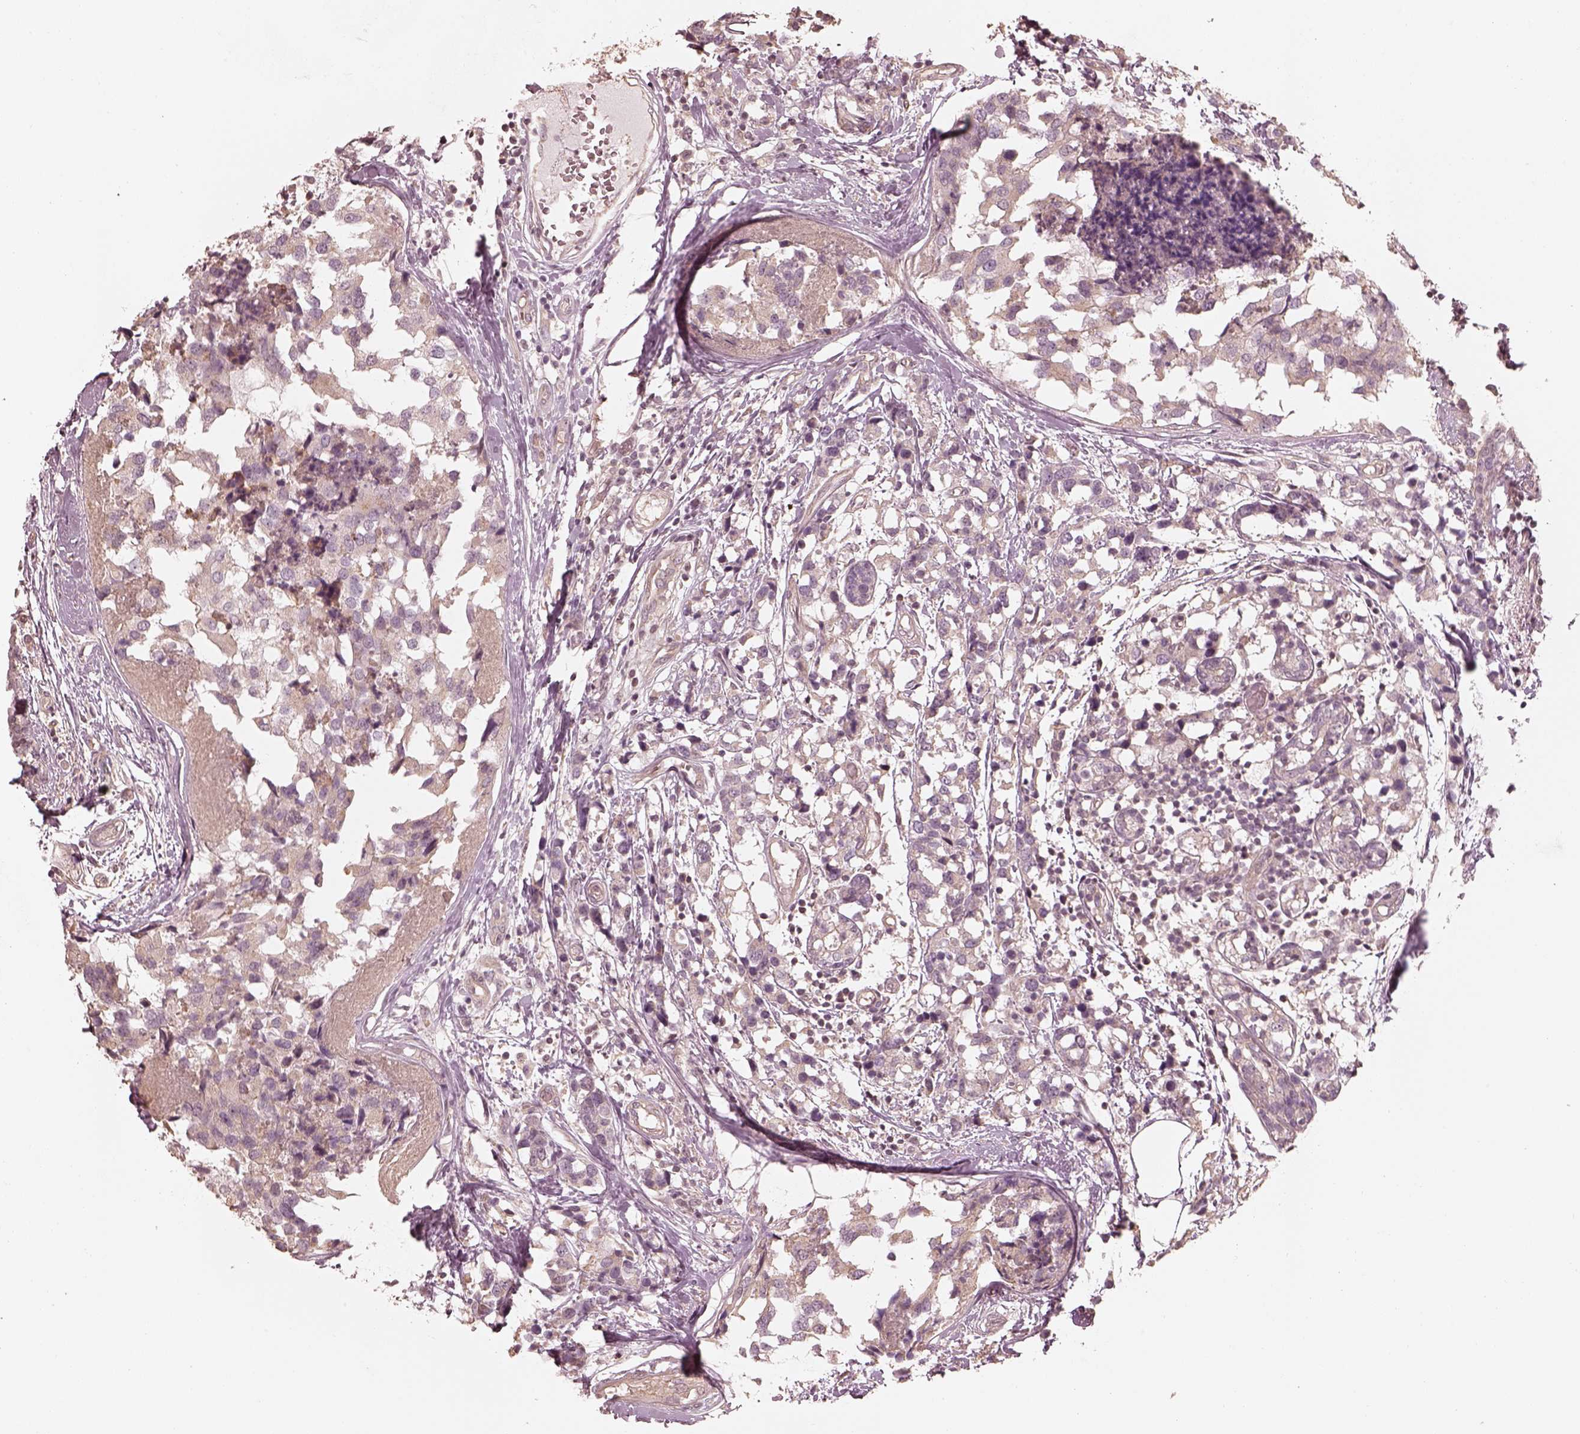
{"staining": {"intensity": "negative", "quantity": "none", "location": "none"}, "tissue": "breast cancer", "cell_type": "Tumor cells", "image_type": "cancer", "snomed": [{"axis": "morphology", "description": "Lobular carcinoma"}, {"axis": "topography", "description": "Breast"}], "caption": "Tumor cells are negative for brown protein staining in lobular carcinoma (breast).", "gene": "KIF5C", "patient": {"sex": "female", "age": 59}}